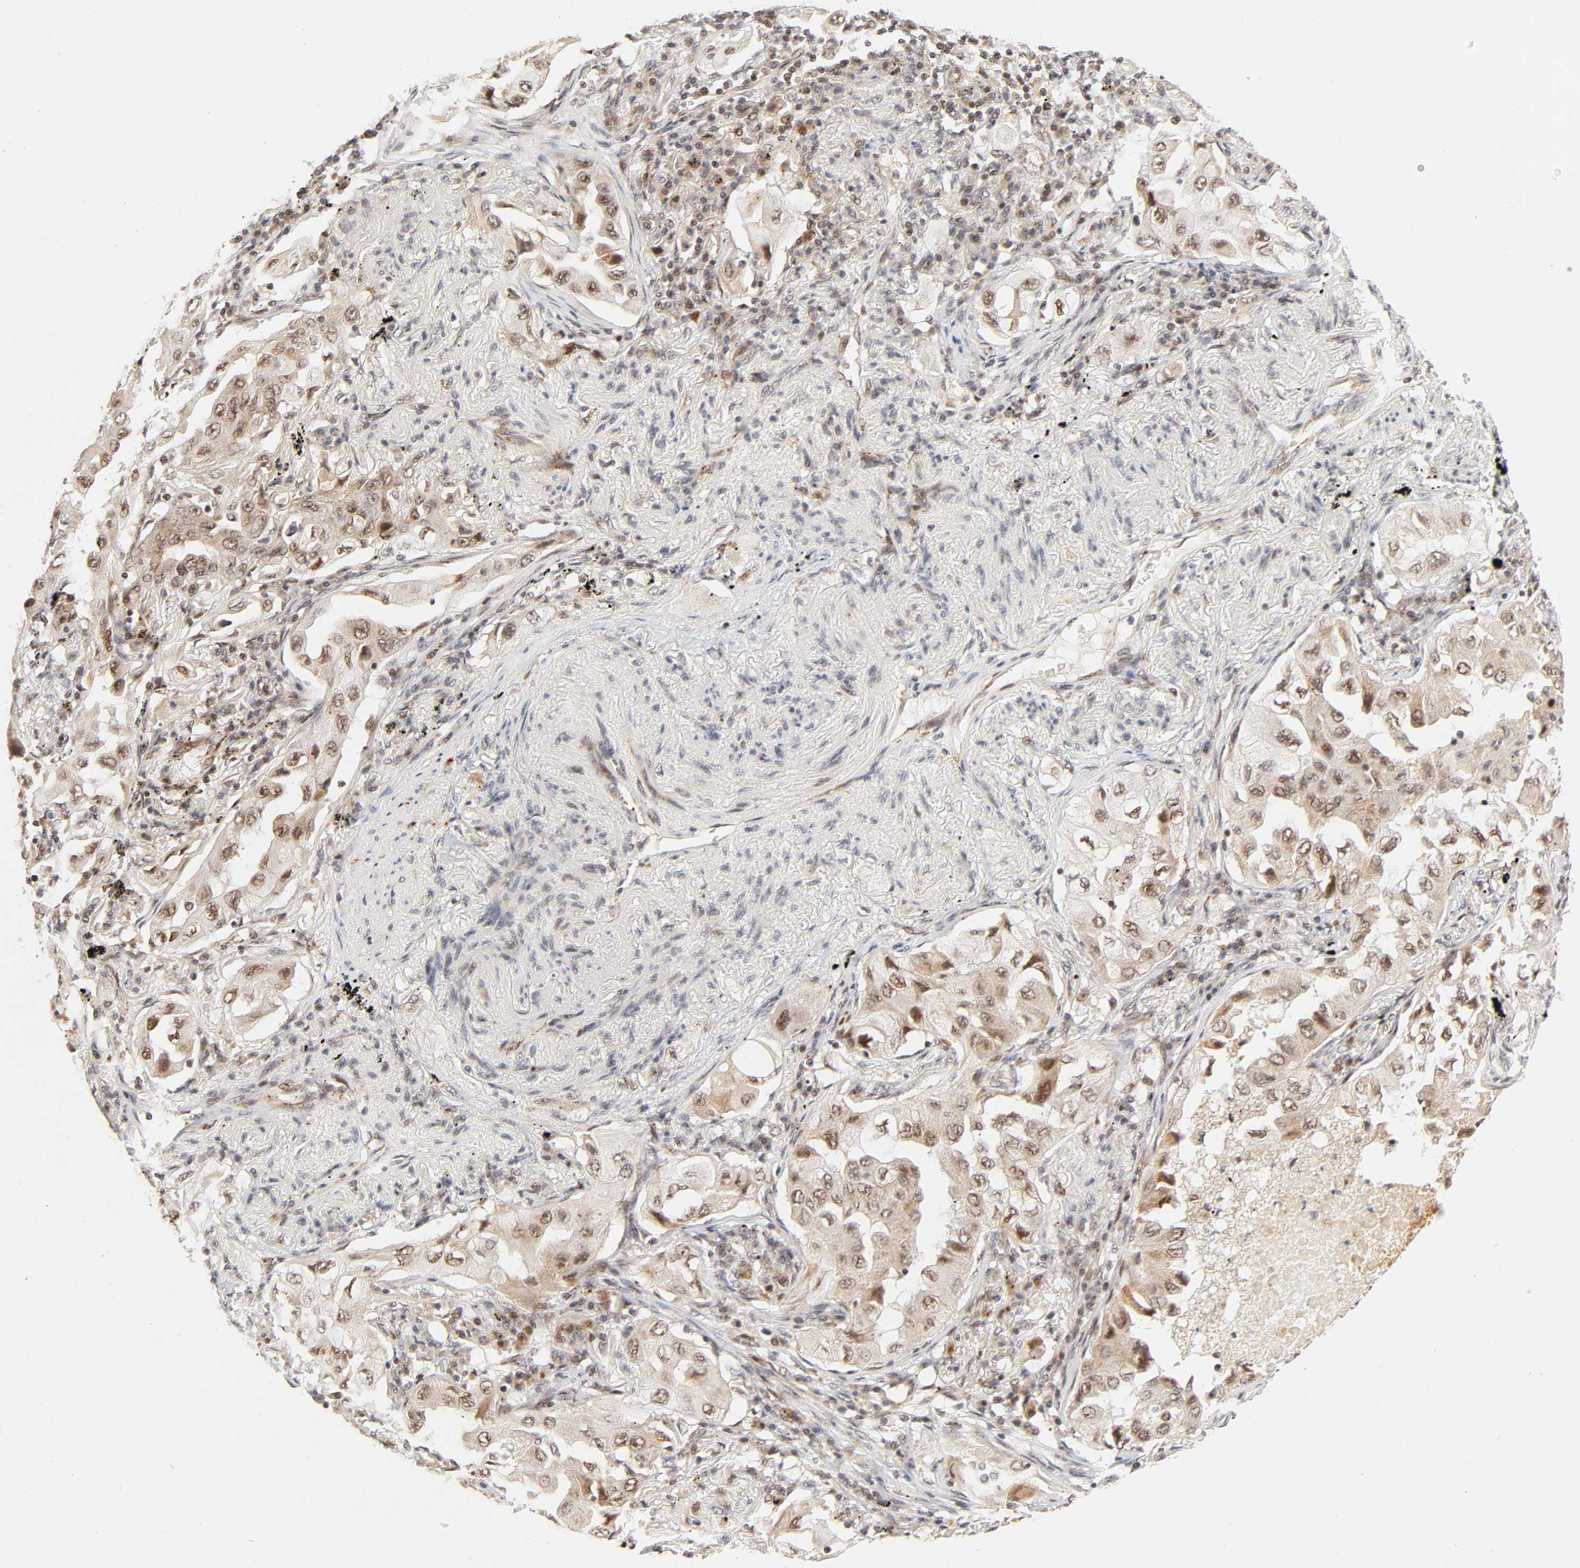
{"staining": {"intensity": "moderate", "quantity": "25%-75%", "location": "cytoplasmic/membranous,nuclear"}, "tissue": "lung cancer", "cell_type": "Tumor cells", "image_type": "cancer", "snomed": [{"axis": "morphology", "description": "Adenocarcinoma, NOS"}, {"axis": "topography", "description": "Lung"}], "caption": "This is an image of immunohistochemistry staining of lung cancer, which shows moderate positivity in the cytoplasmic/membranous and nuclear of tumor cells.", "gene": "TAF10", "patient": {"sex": "female", "age": 65}}